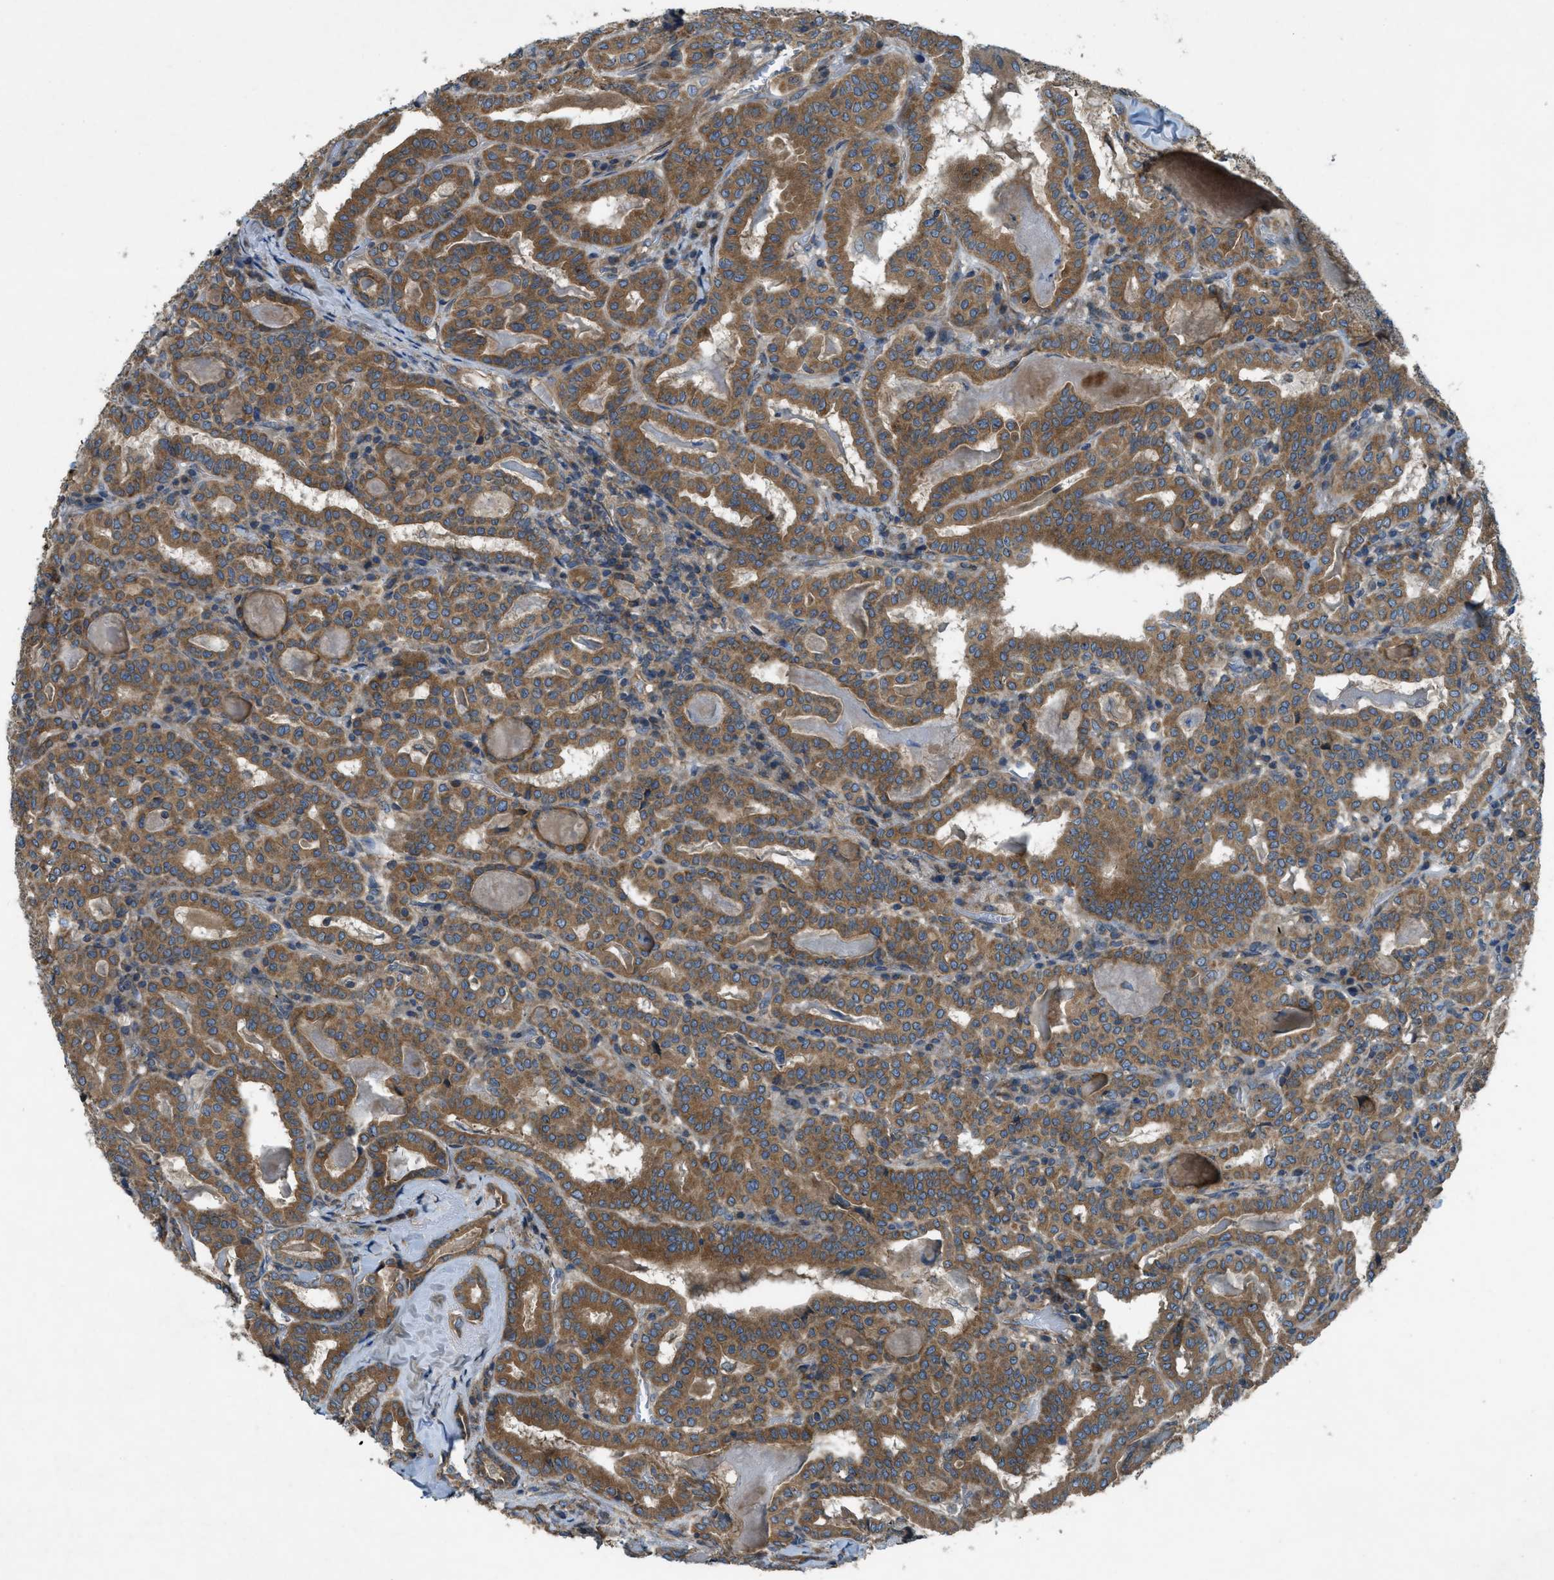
{"staining": {"intensity": "moderate", "quantity": ">75%", "location": "cytoplasmic/membranous"}, "tissue": "thyroid cancer", "cell_type": "Tumor cells", "image_type": "cancer", "snomed": [{"axis": "morphology", "description": "Papillary adenocarcinoma, NOS"}, {"axis": "topography", "description": "Thyroid gland"}], "caption": "Immunohistochemistry (DAB) staining of human thyroid cancer exhibits moderate cytoplasmic/membranous protein positivity in approximately >75% of tumor cells.", "gene": "VEZT", "patient": {"sex": "female", "age": 42}}